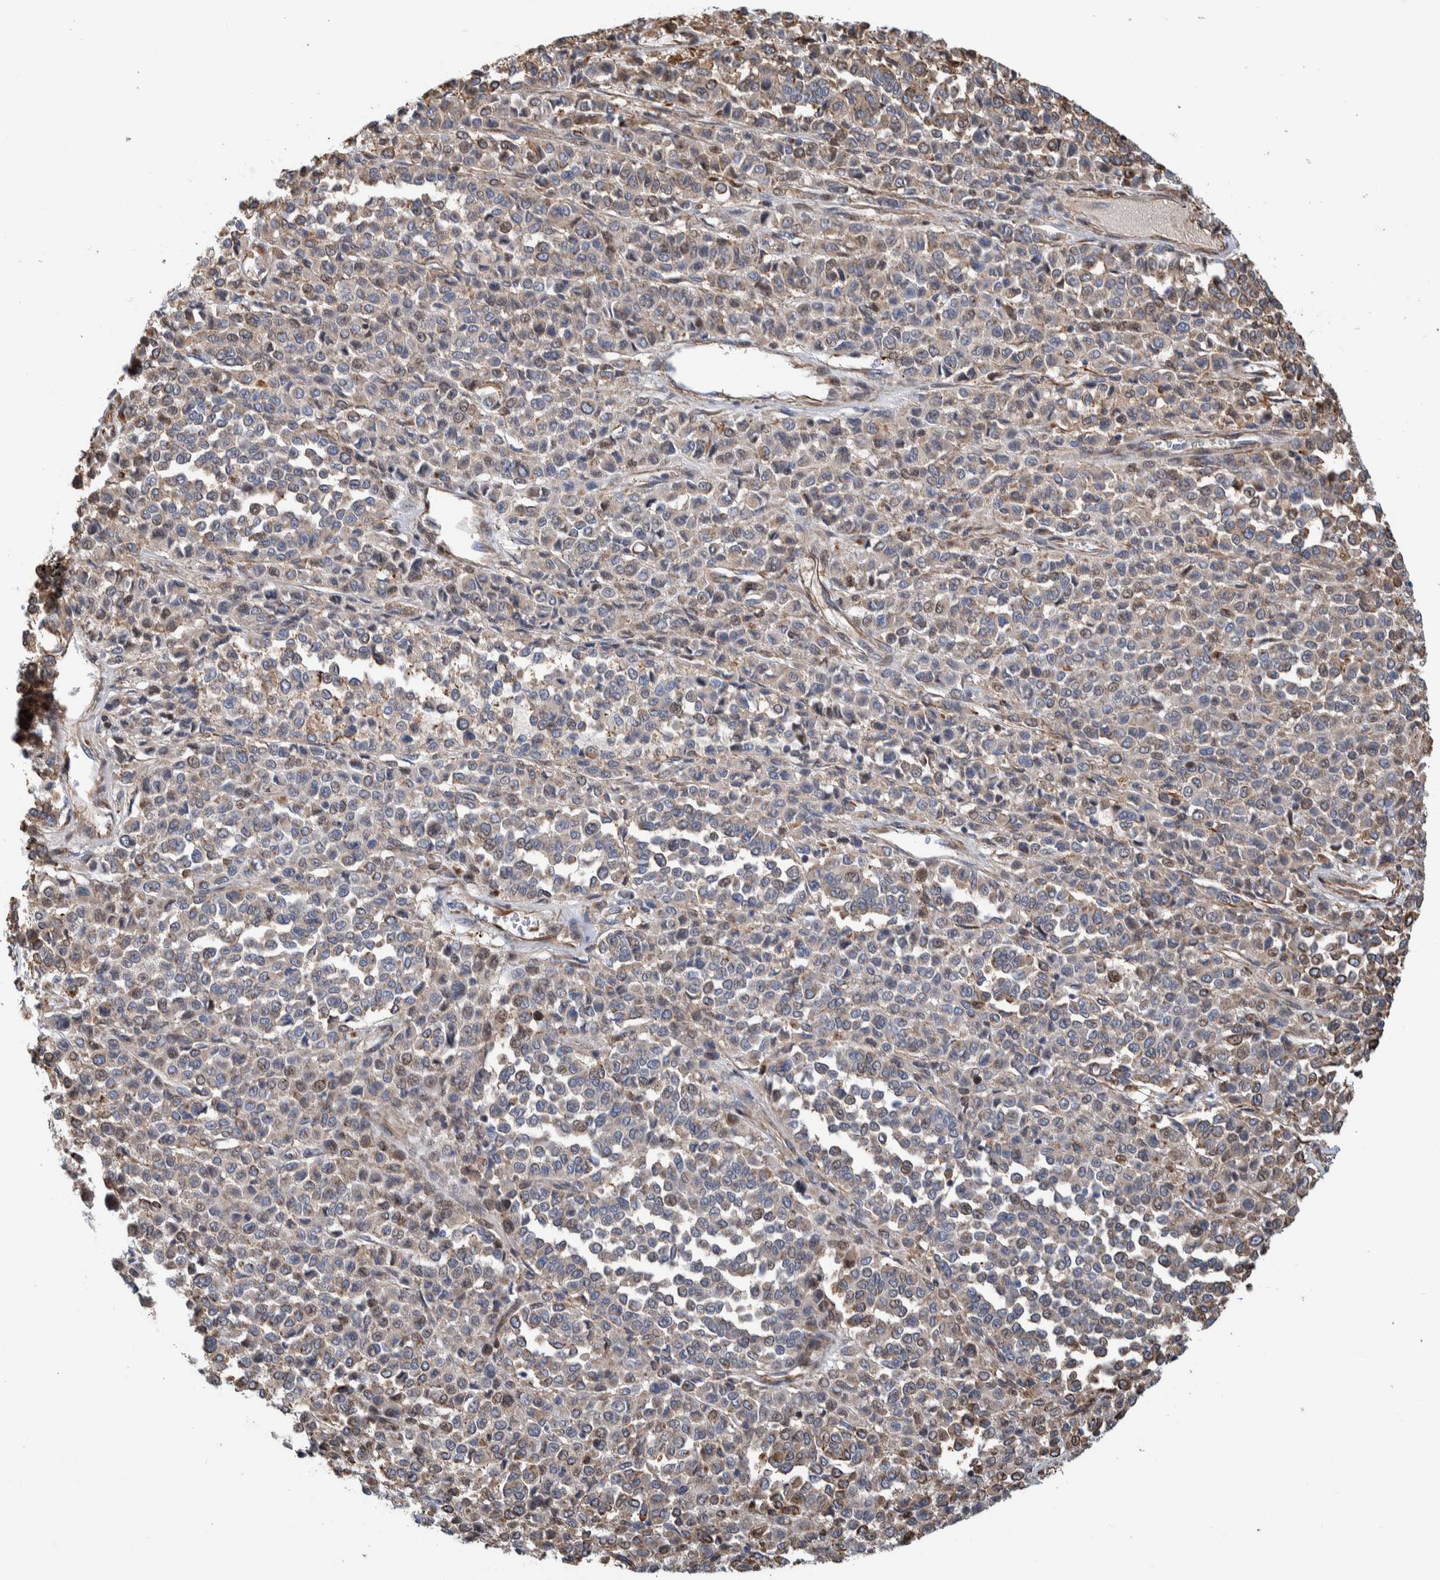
{"staining": {"intensity": "moderate", "quantity": "25%-75%", "location": "cytoplasmic/membranous,nuclear"}, "tissue": "melanoma", "cell_type": "Tumor cells", "image_type": "cancer", "snomed": [{"axis": "morphology", "description": "Malignant melanoma, Metastatic site"}, {"axis": "topography", "description": "Pancreas"}], "caption": "Immunohistochemical staining of melanoma displays medium levels of moderate cytoplasmic/membranous and nuclear staining in approximately 25%-75% of tumor cells. The protein is stained brown, and the nuclei are stained in blue (DAB IHC with brightfield microscopy, high magnification).", "gene": "CCDC57", "patient": {"sex": "female", "age": 30}}